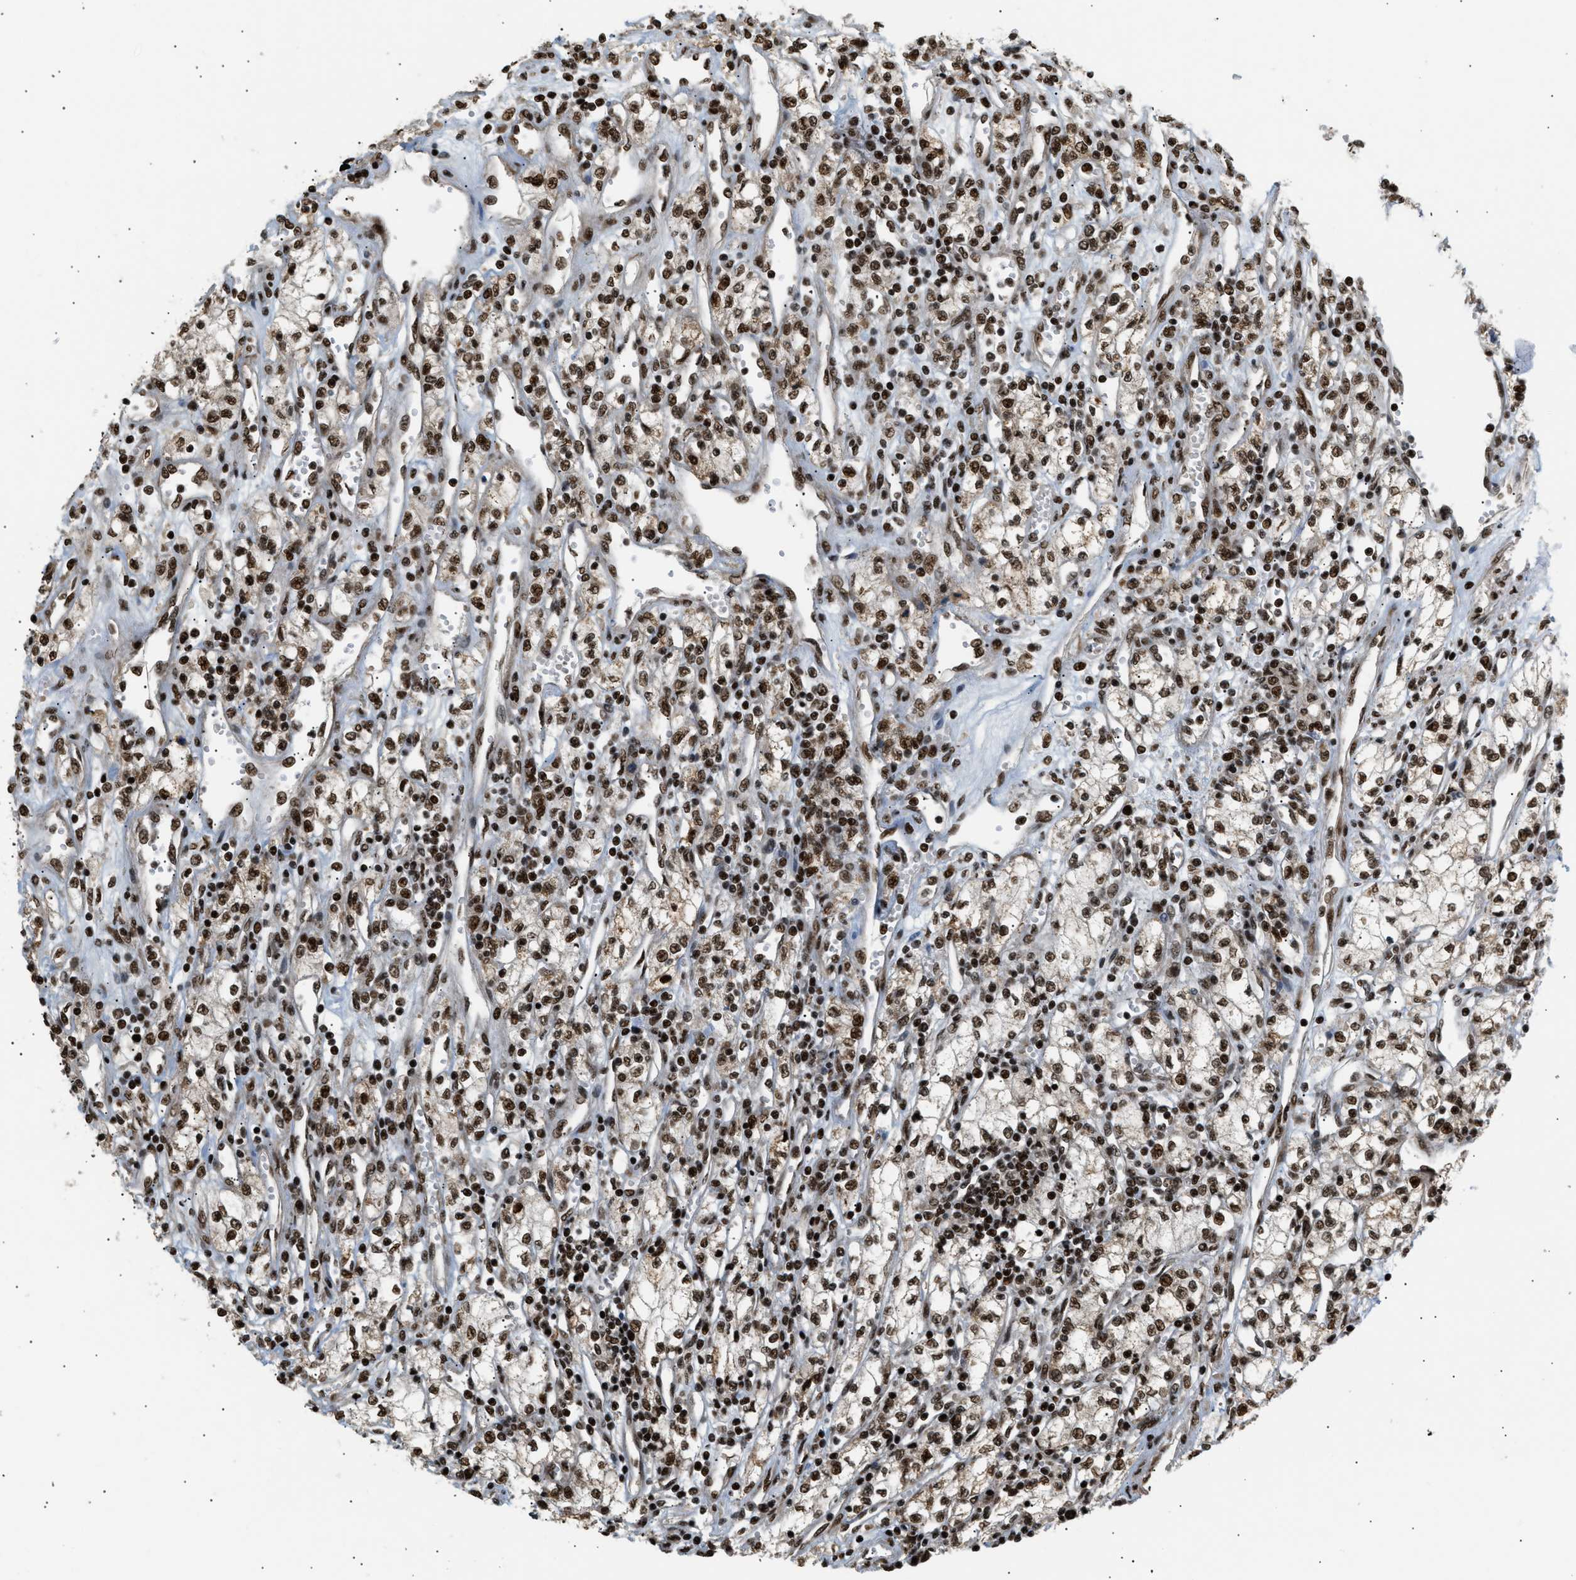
{"staining": {"intensity": "strong", "quantity": ">75%", "location": "nuclear"}, "tissue": "renal cancer", "cell_type": "Tumor cells", "image_type": "cancer", "snomed": [{"axis": "morphology", "description": "Adenocarcinoma, NOS"}, {"axis": "topography", "description": "Kidney"}], "caption": "About >75% of tumor cells in renal cancer show strong nuclear protein staining as visualized by brown immunohistochemical staining.", "gene": "RBM5", "patient": {"sex": "male", "age": 59}}